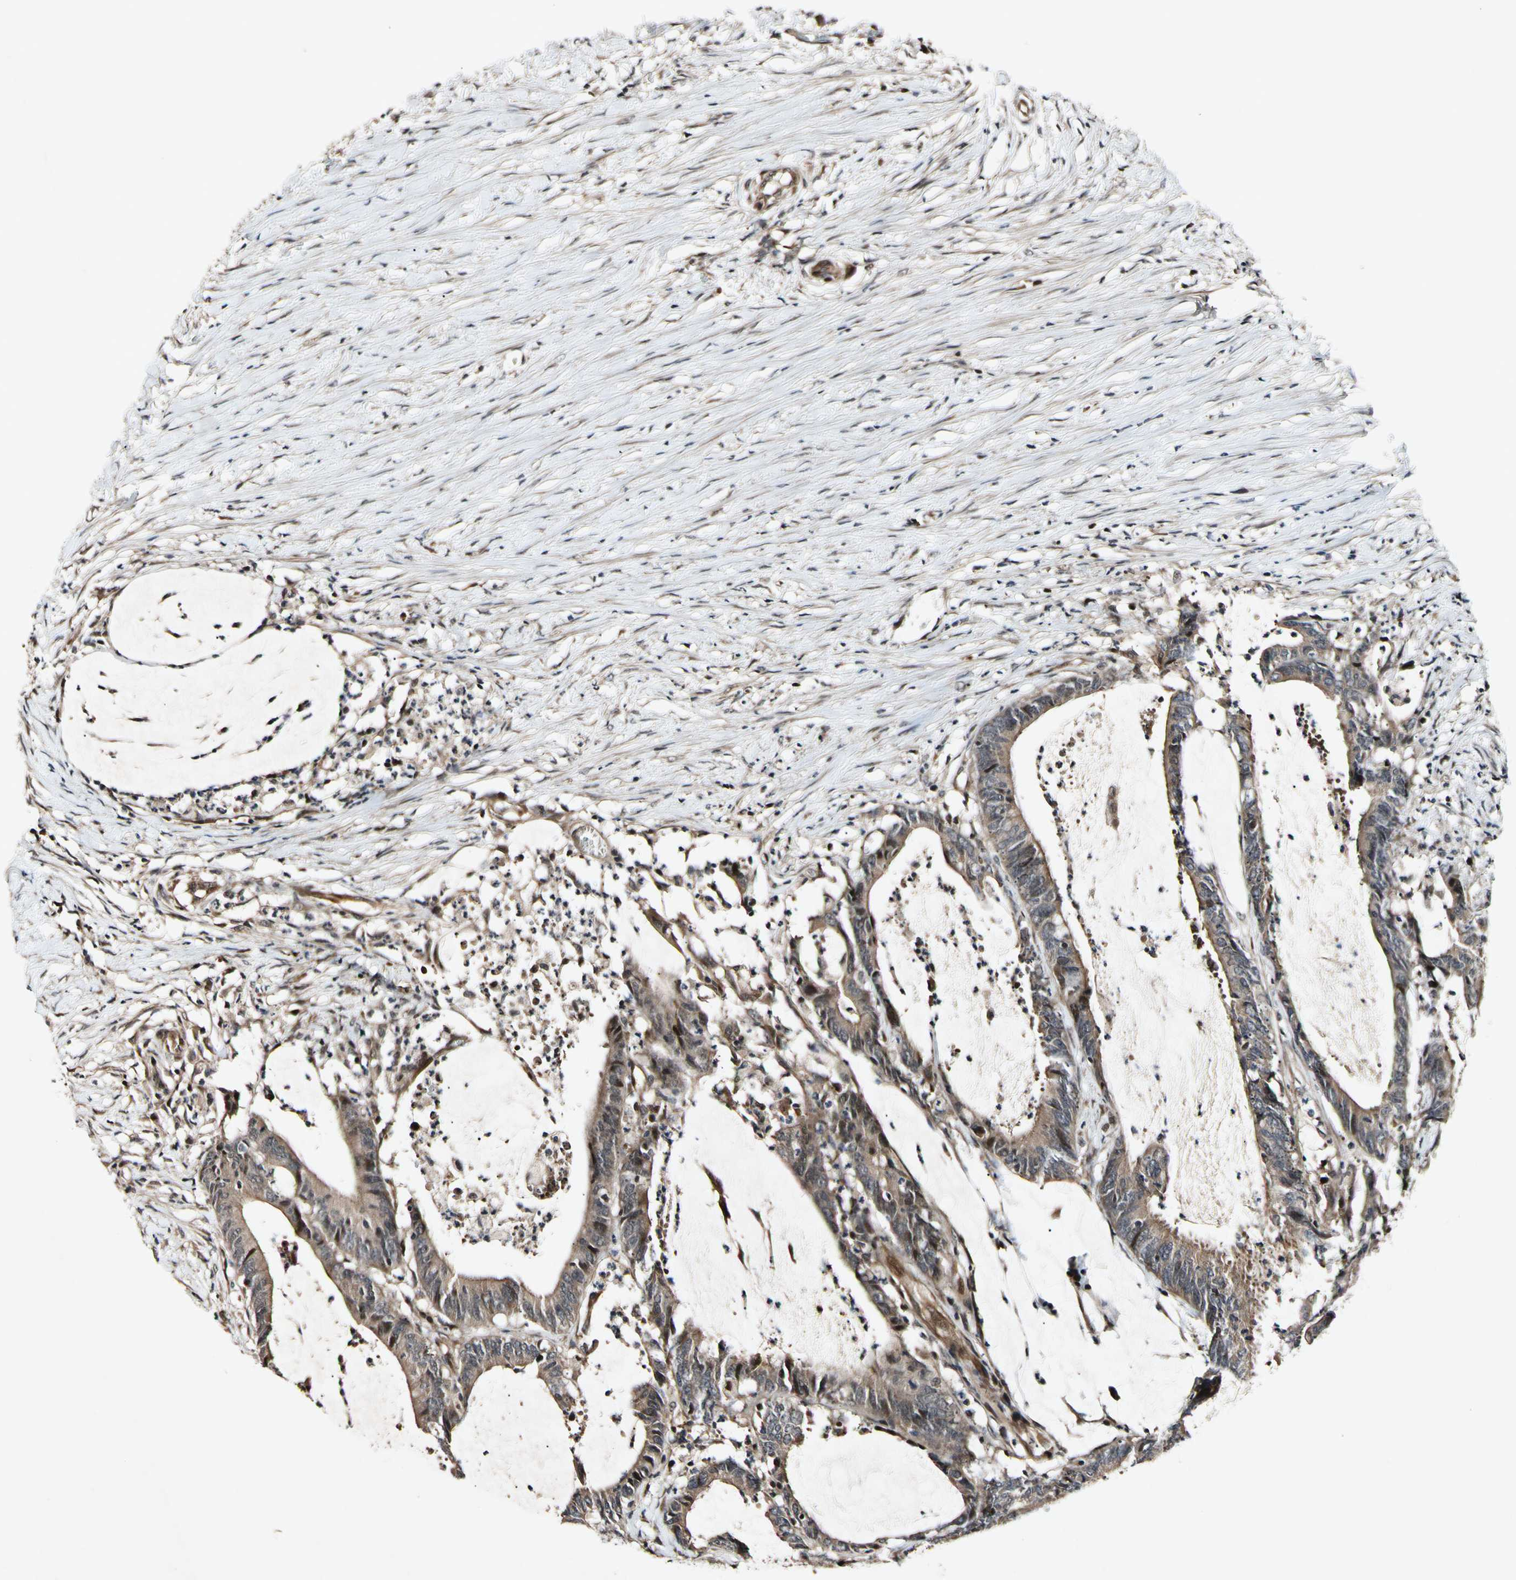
{"staining": {"intensity": "moderate", "quantity": ">75%", "location": "cytoplasmic/membranous"}, "tissue": "colorectal cancer", "cell_type": "Tumor cells", "image_type": "cancer", "snomed": [{"axis": "morphology", "description": "Adenocarcinoma, NOS"}, {"axis": "topography", "description": "Rectum"}], "caption": "Immunohistochemistry (DAB (3,3'-diaminobenzidine)) staining of human adenocarcinoma (colorectal) reveals moderate cytoplasmic/membranous protein expression in approximately >75% of tumor cells.", "gene": "CSNK1E", "patient": {"sex": "female", "age": 66}}